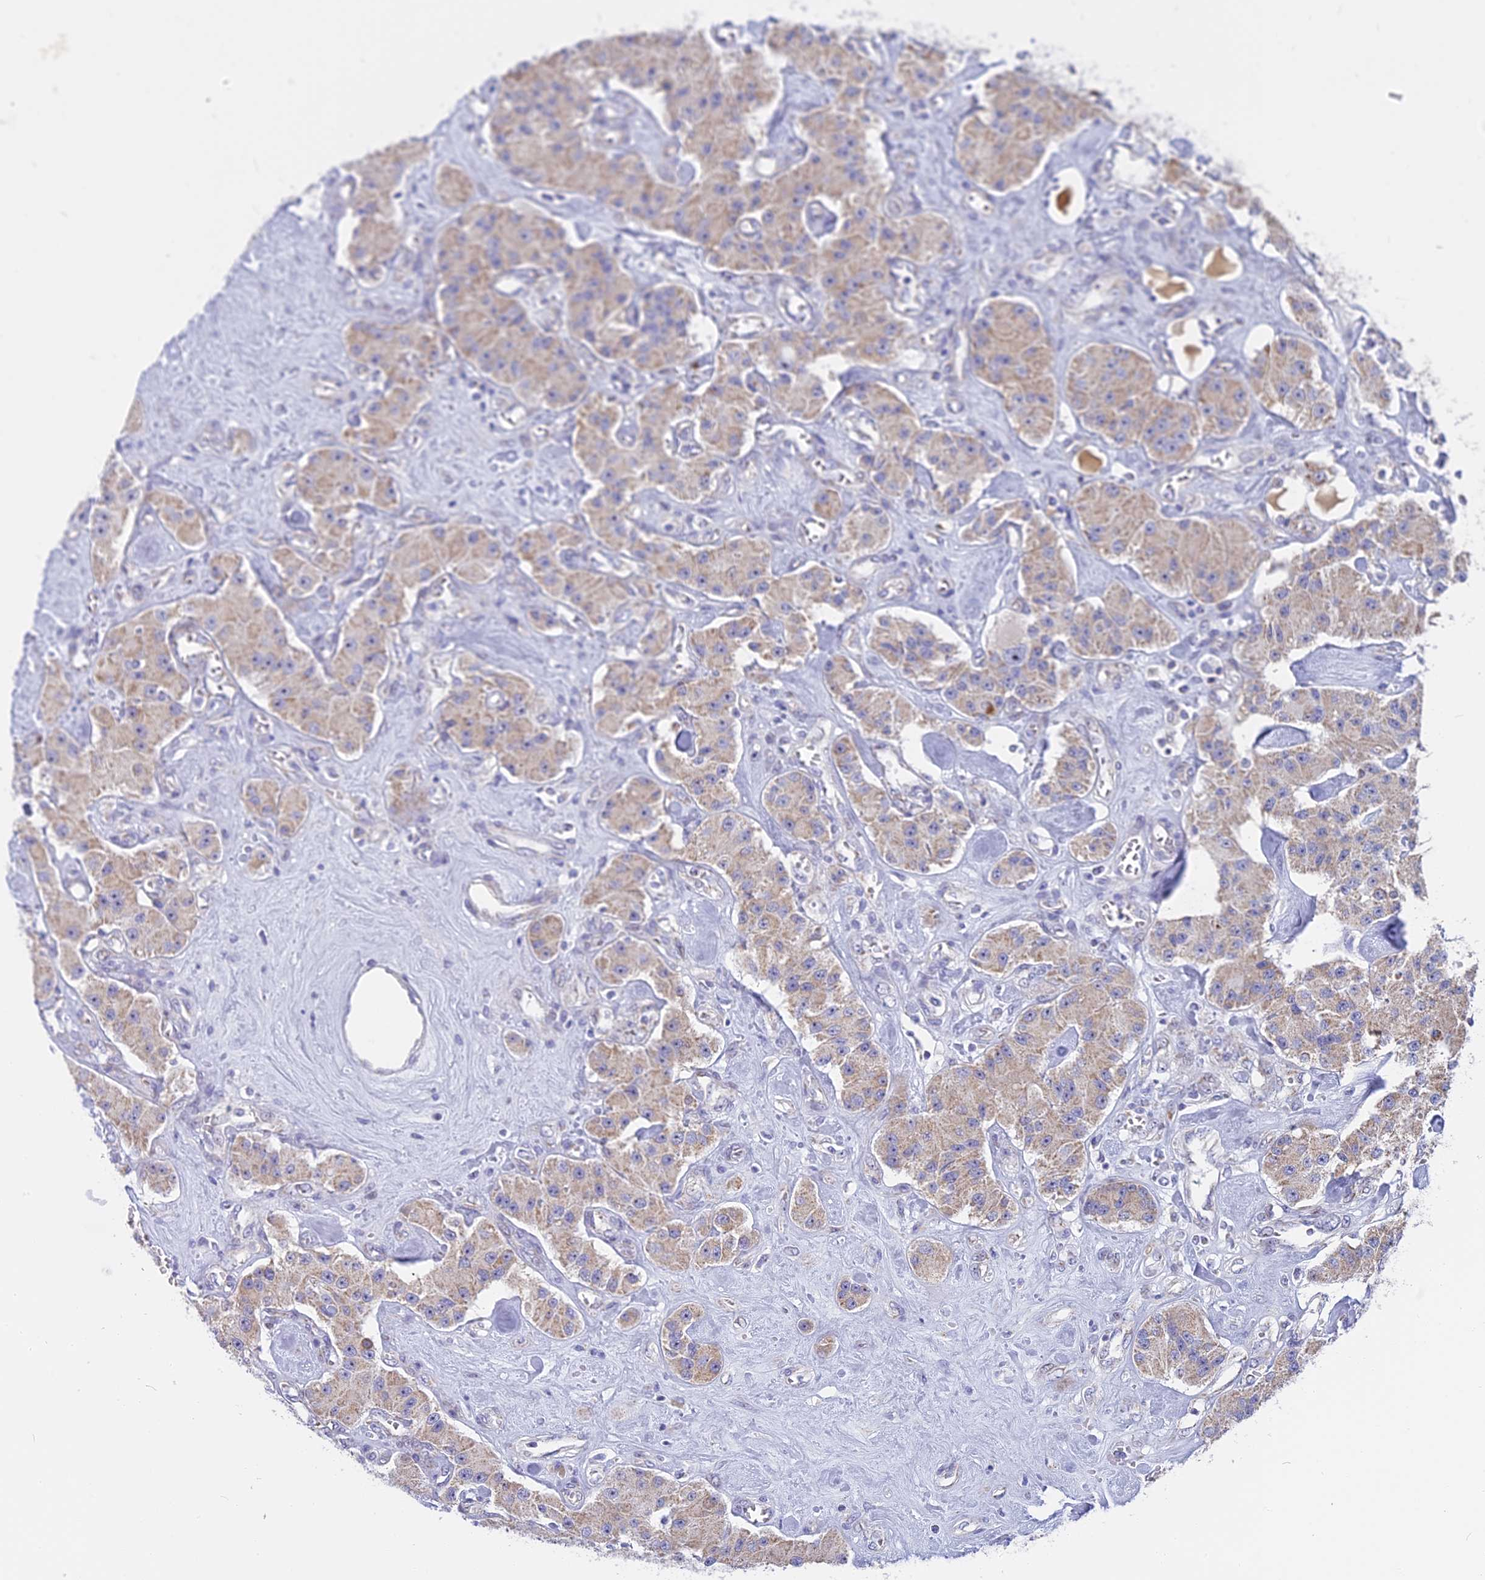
{"staining": {"intensity": "weak", "quantity": "25%-75%", "location": "cytoplasmic/membranous"}, "tissue": "carcinoid", "cell_type": "Tumor cells", "image_type": "cancer", "snomed": [{"axis": "morphology", "description": "Carcinoid, malignant, NOS"}, {"axis": "topography", "description": "Pancreas"}], "caption": "IHC histopathology image of carcinoid stained for a protein (brown), which demonstrates low levels of weak cytoplasmic/membranous staining in approximately 25%-75% of tumor cells.", "gene": "DTWD1", "patient": {"sex": "male", "age": 41}}